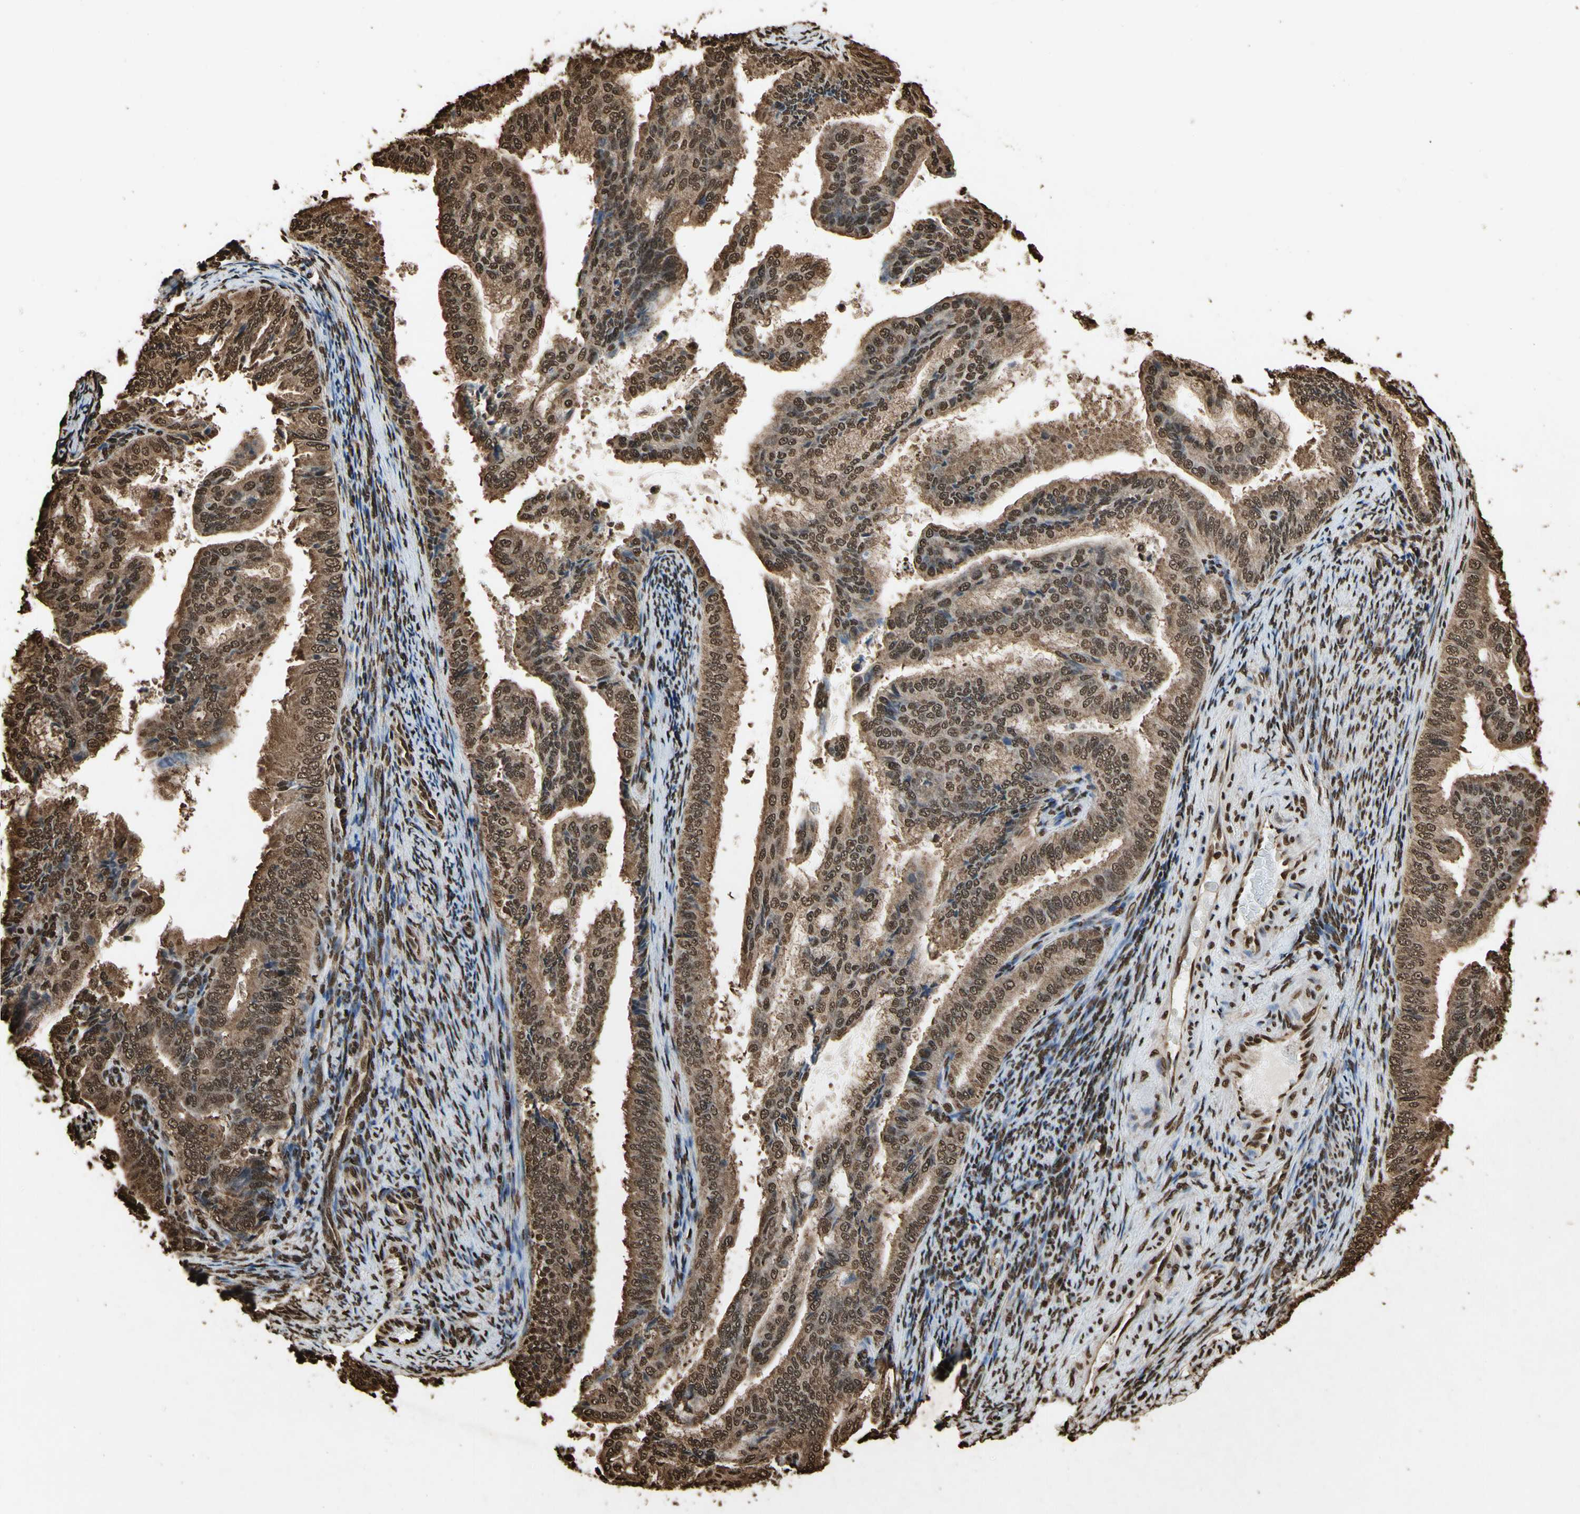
{"staining": {"intensity": "strong", "quantity": ">75%", "location": "cytoplasmic/membranous,nuclear"}, "tissue": "endometrial cancer", "cell_type": "Tumor cells", "image_type": "cancer", "snomed": [{"axis": "morphology", "description": "Adenocarcinoma, NOS"}, {"axis": "topography", "description": "Endometrium"}], "caption": "Endometrial cancer stained with DAB IHC demonstrates high levels of strong cytoplasmic/membranous and nuclear staining in approximately >75% of tumor cells.", "gene": "HNRNPK", "patient": {"sex": "female", "age": 58}}